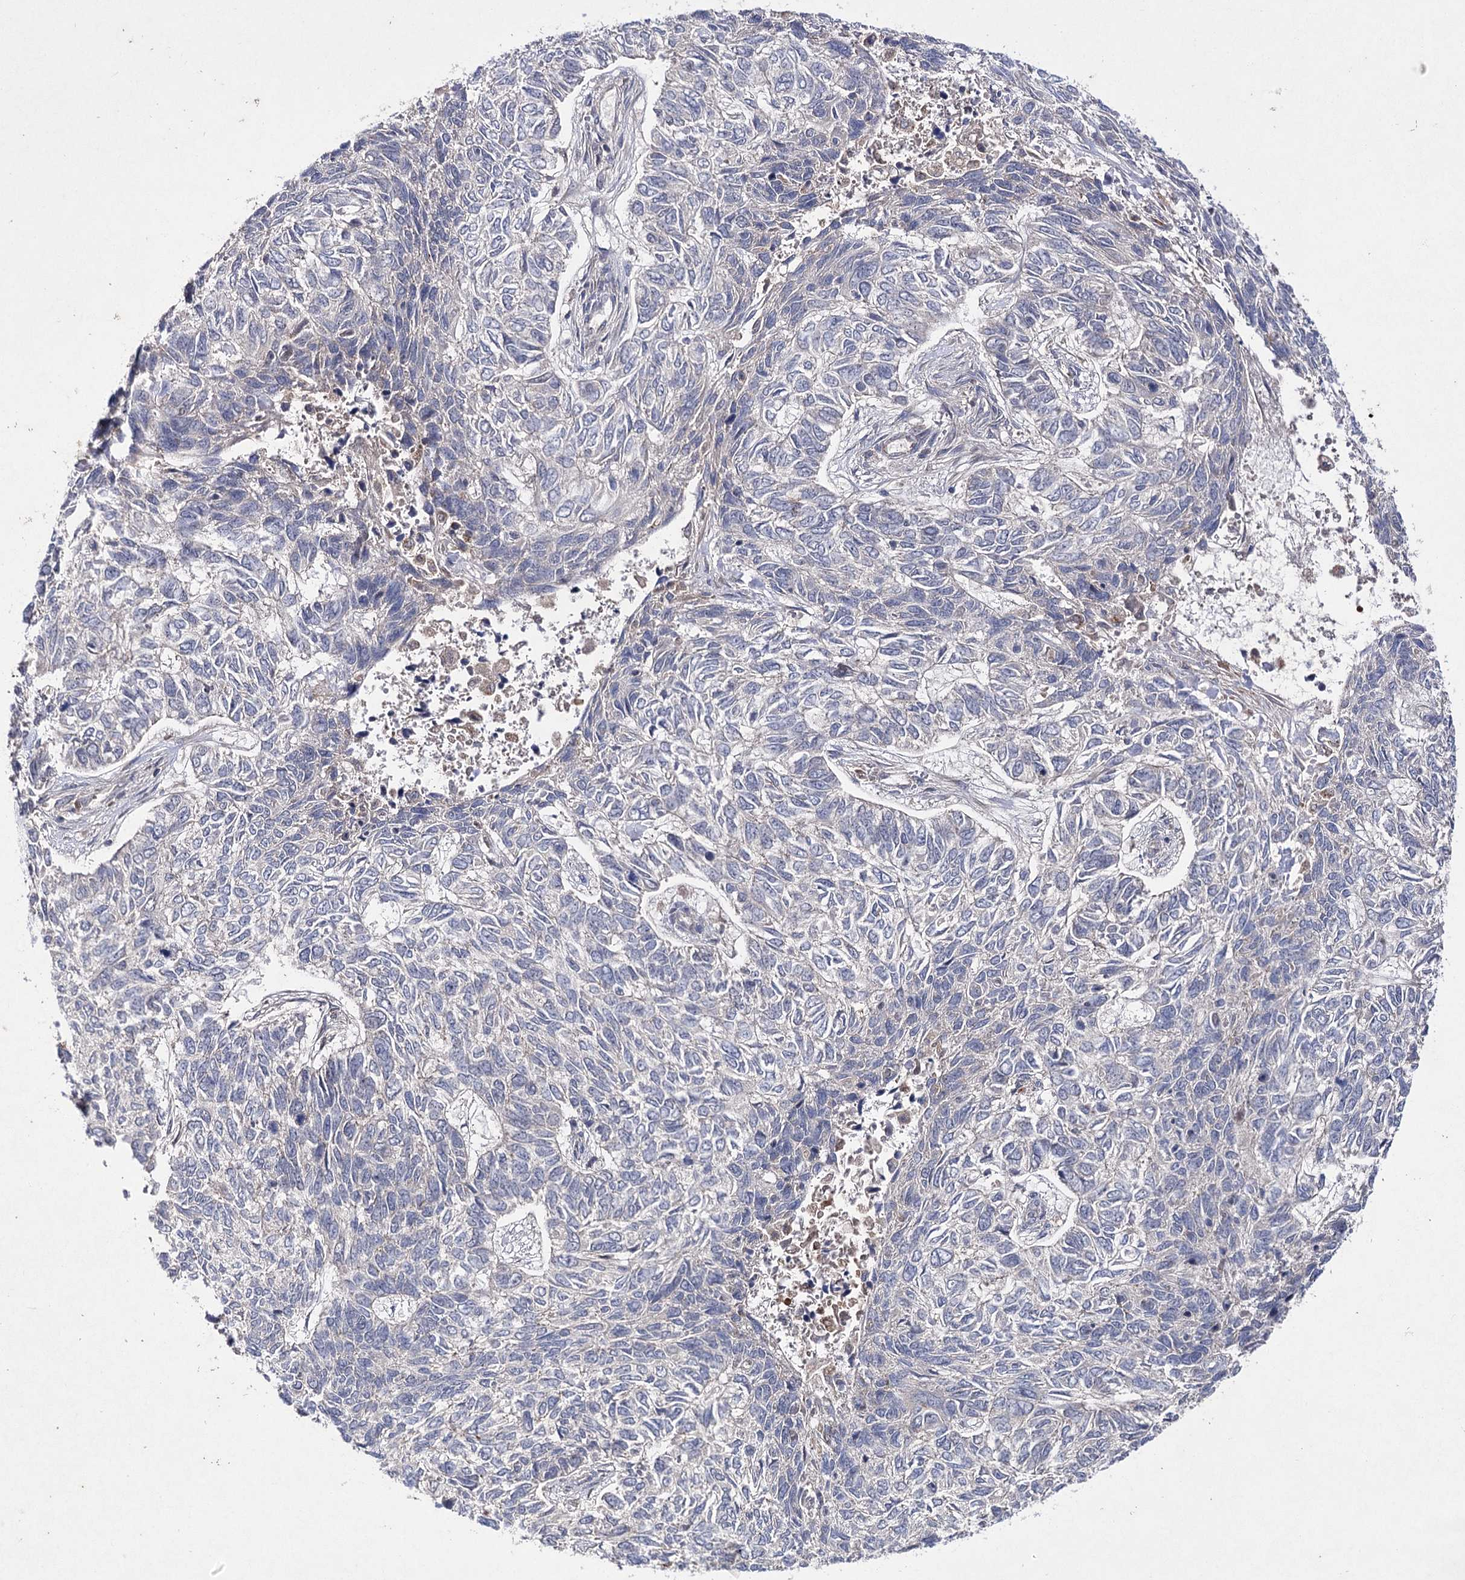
{"staining": {"intensity": "negative", "quantity": "none", "location": "none"}, "tissue": "skin cancer", "cell_type": "Tumor cells", "image_type": "cancer", "snomed": [{"axis": "morphology", "description": "Basal cell carcinoma"}, {"axis": "topography", "description": "Skin"}], "caption": "The immunohistochemistry (IHC) histopathology image has no significant staining in tumor cells of skin cancer (basal cell carcinoma) tissue. (DAB (3,3'-diaminobenzidine) IHC with hematoxylin counter stain).", "gene": "BCR", "patient": {"sex": "female", "age": 65}}